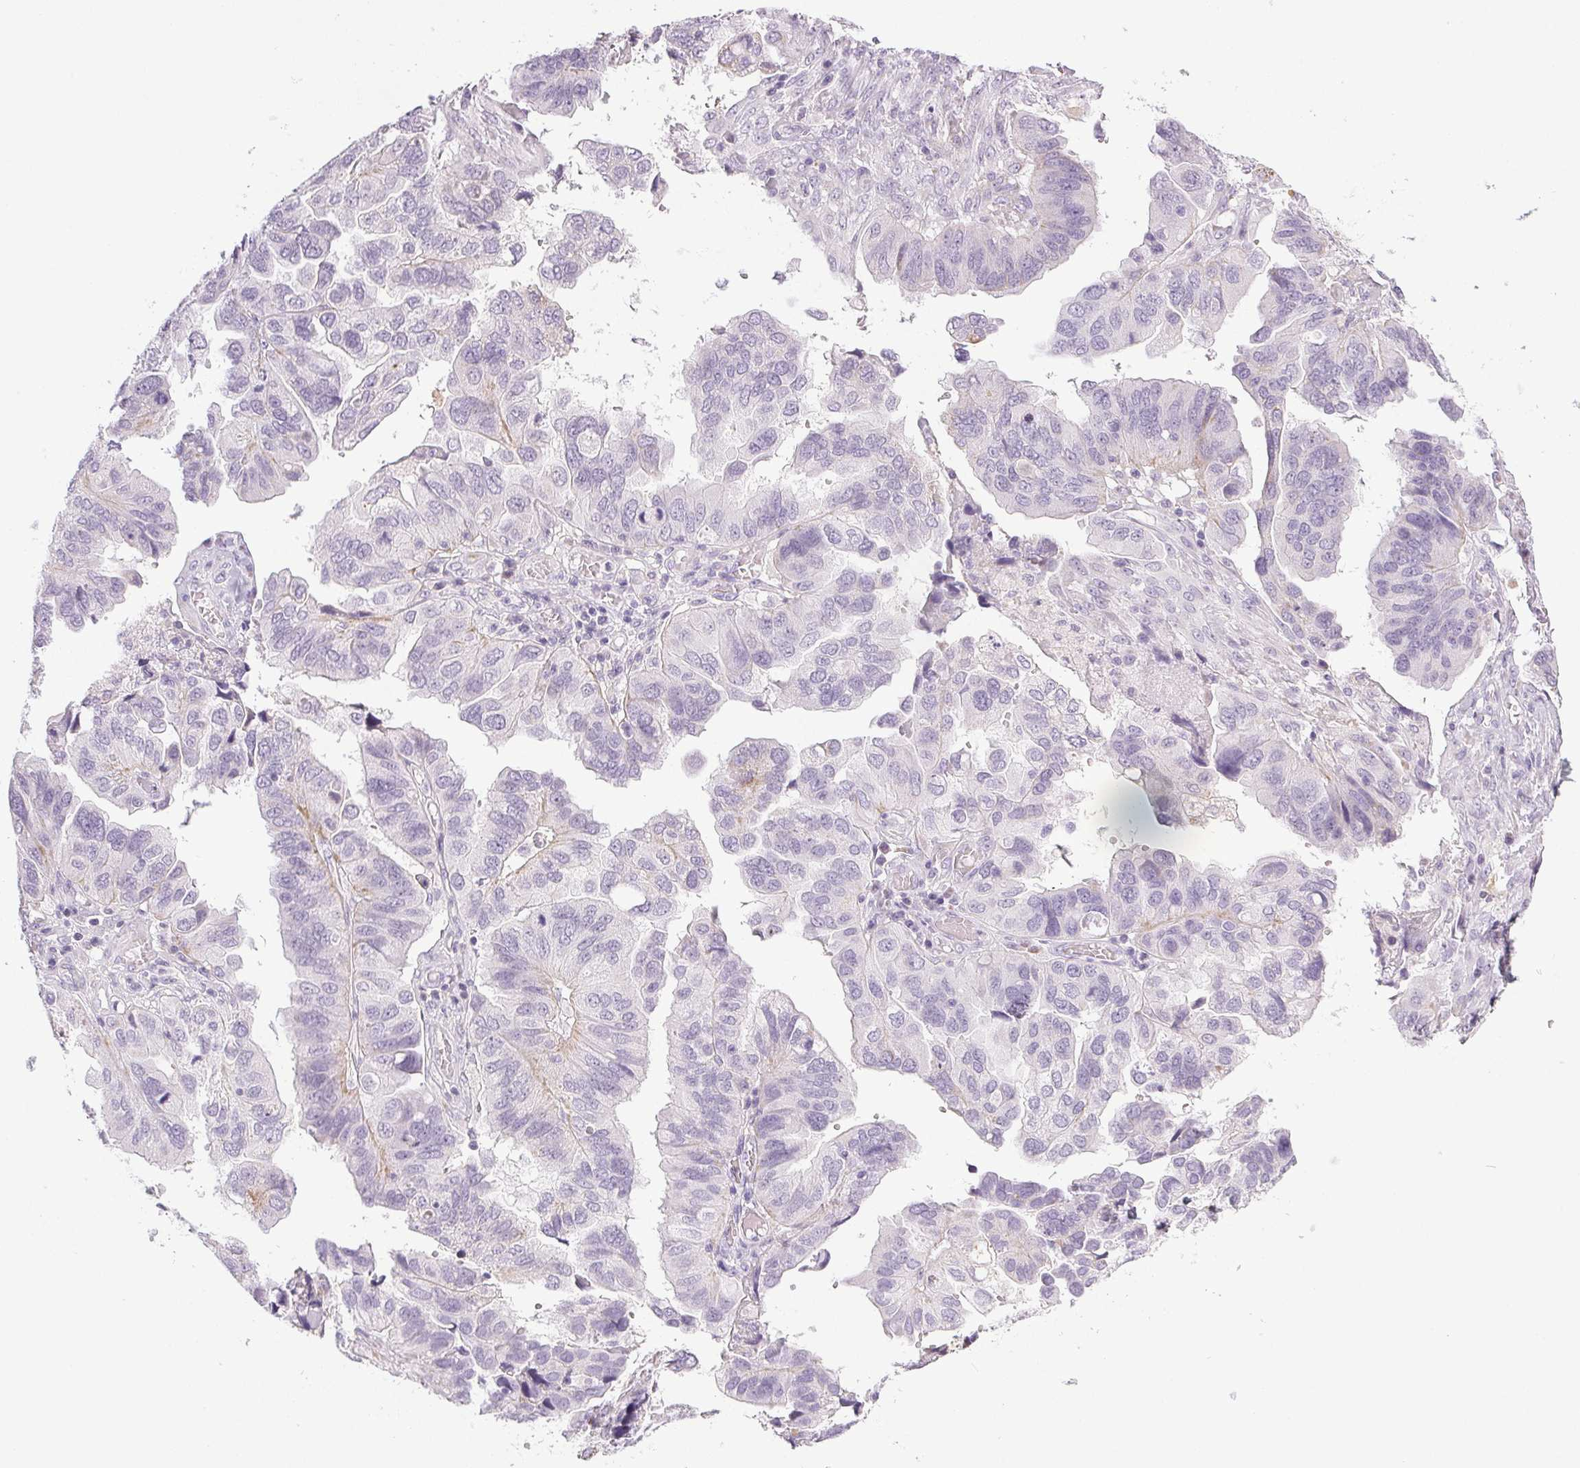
{"staining": {"intensity": "negative", "quantity": "none", "location": "none"}, "tissue": "ovarian cancer", "cell_type": "Tumor cells", "image_type": "cancer", "snomed": [{"axis": "morphology", "description": "Cystadenocarcinoma, serous, NOS"}, {"axis": "topography", "description": "Ovary"}], "caption": "Ovarian cancer stained for a protein using immunohistochemistry displays no expression tumor cells.", "gene": "COL7A1", "patient": {"sex": "female", "age": 79}}